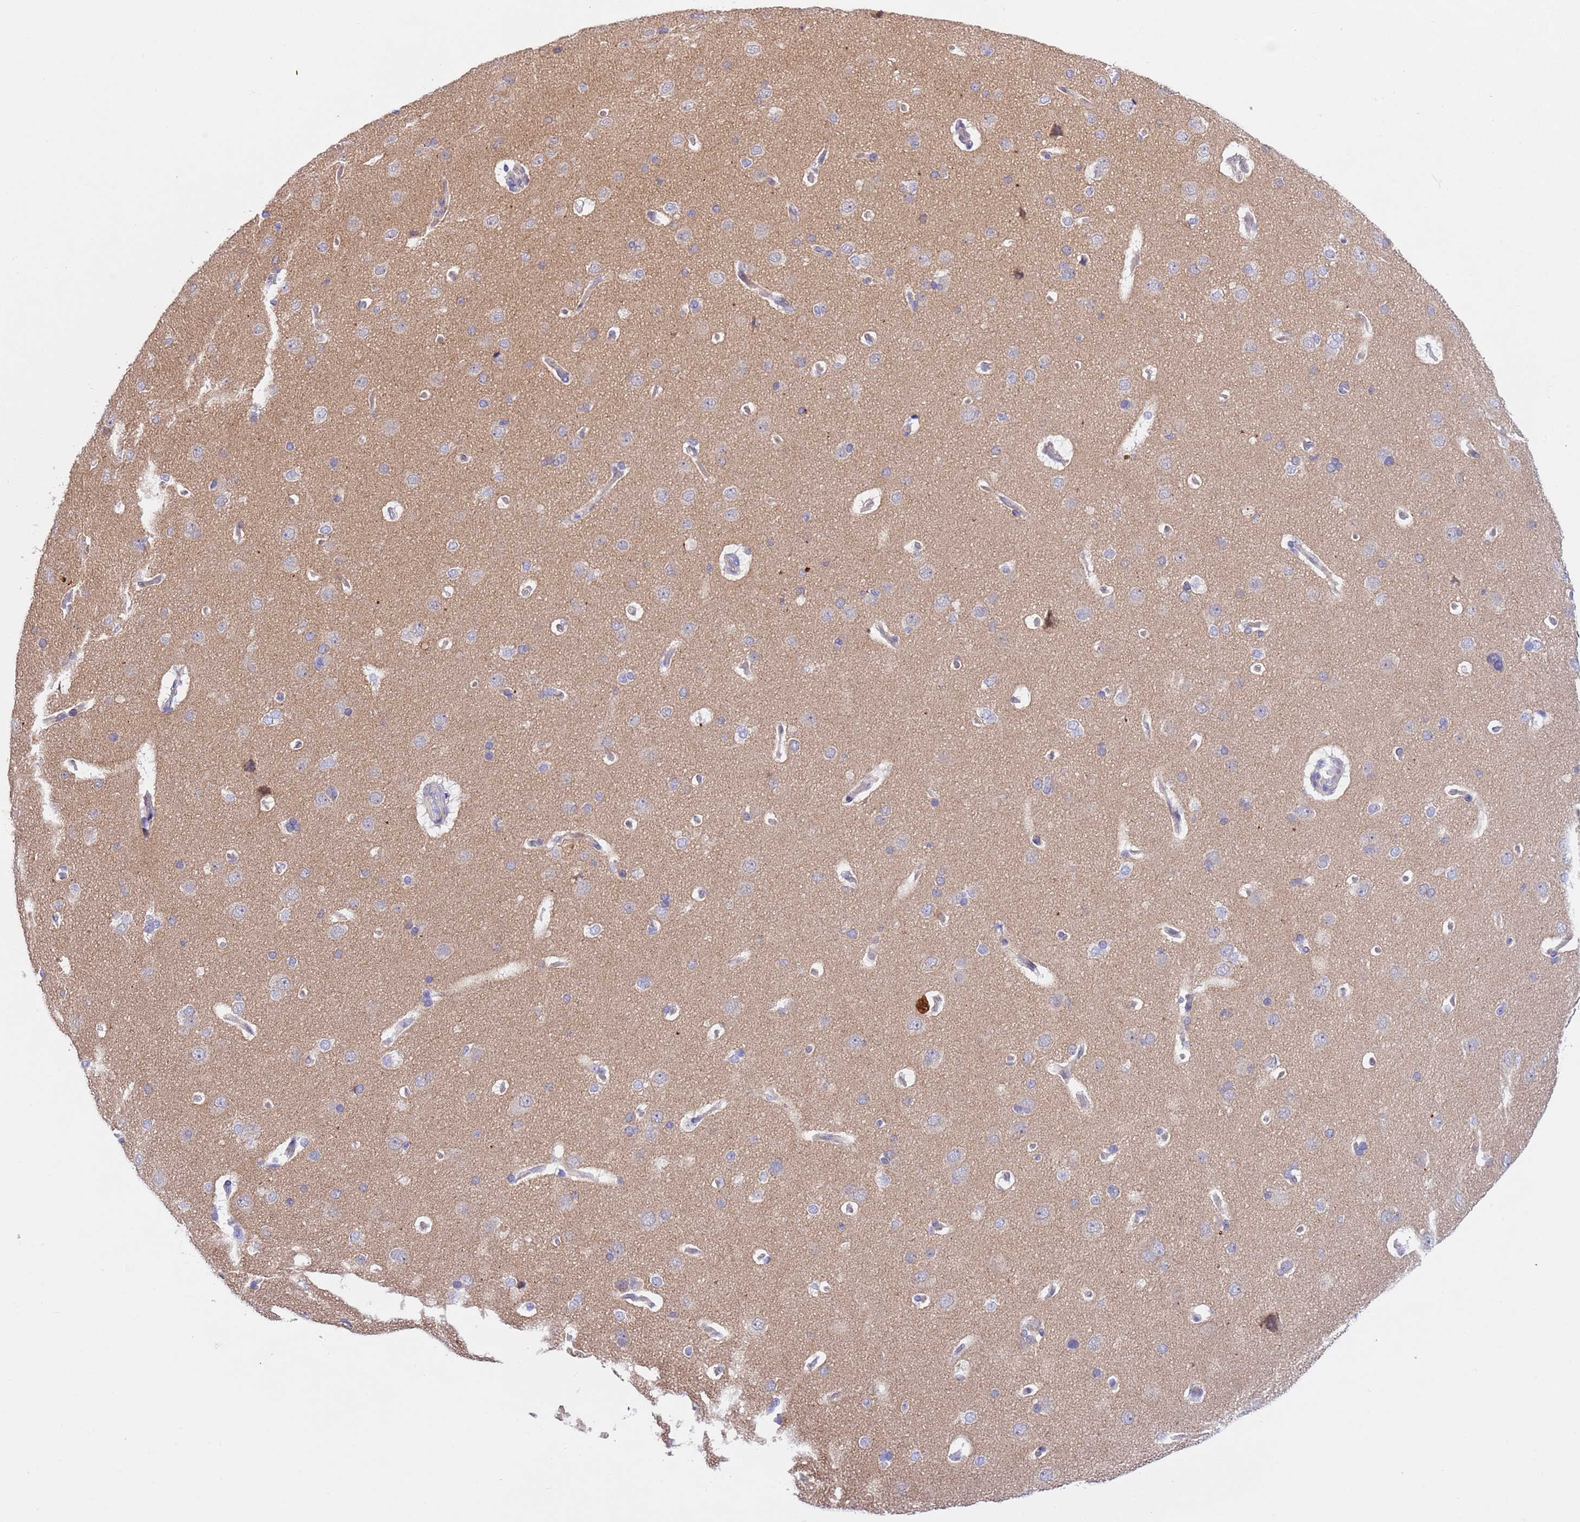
{"staining": {"intensity": "negative", "quantity": "none", "location": "none"}, "tissue": "cerebral cortex", "cell_type": "Endothelial cells", "image_type": "normal", "snomed": [{"axis": "morphology", "description": "Normal tissue, NOS"}, {"axis": "topography", "description": "Cerebral cortex"}], "caption": "There is no significant staining in endothelial cells of cerebral cortex.", "gene": "NET1", "patient": {"sex": "male", "age": 62}}